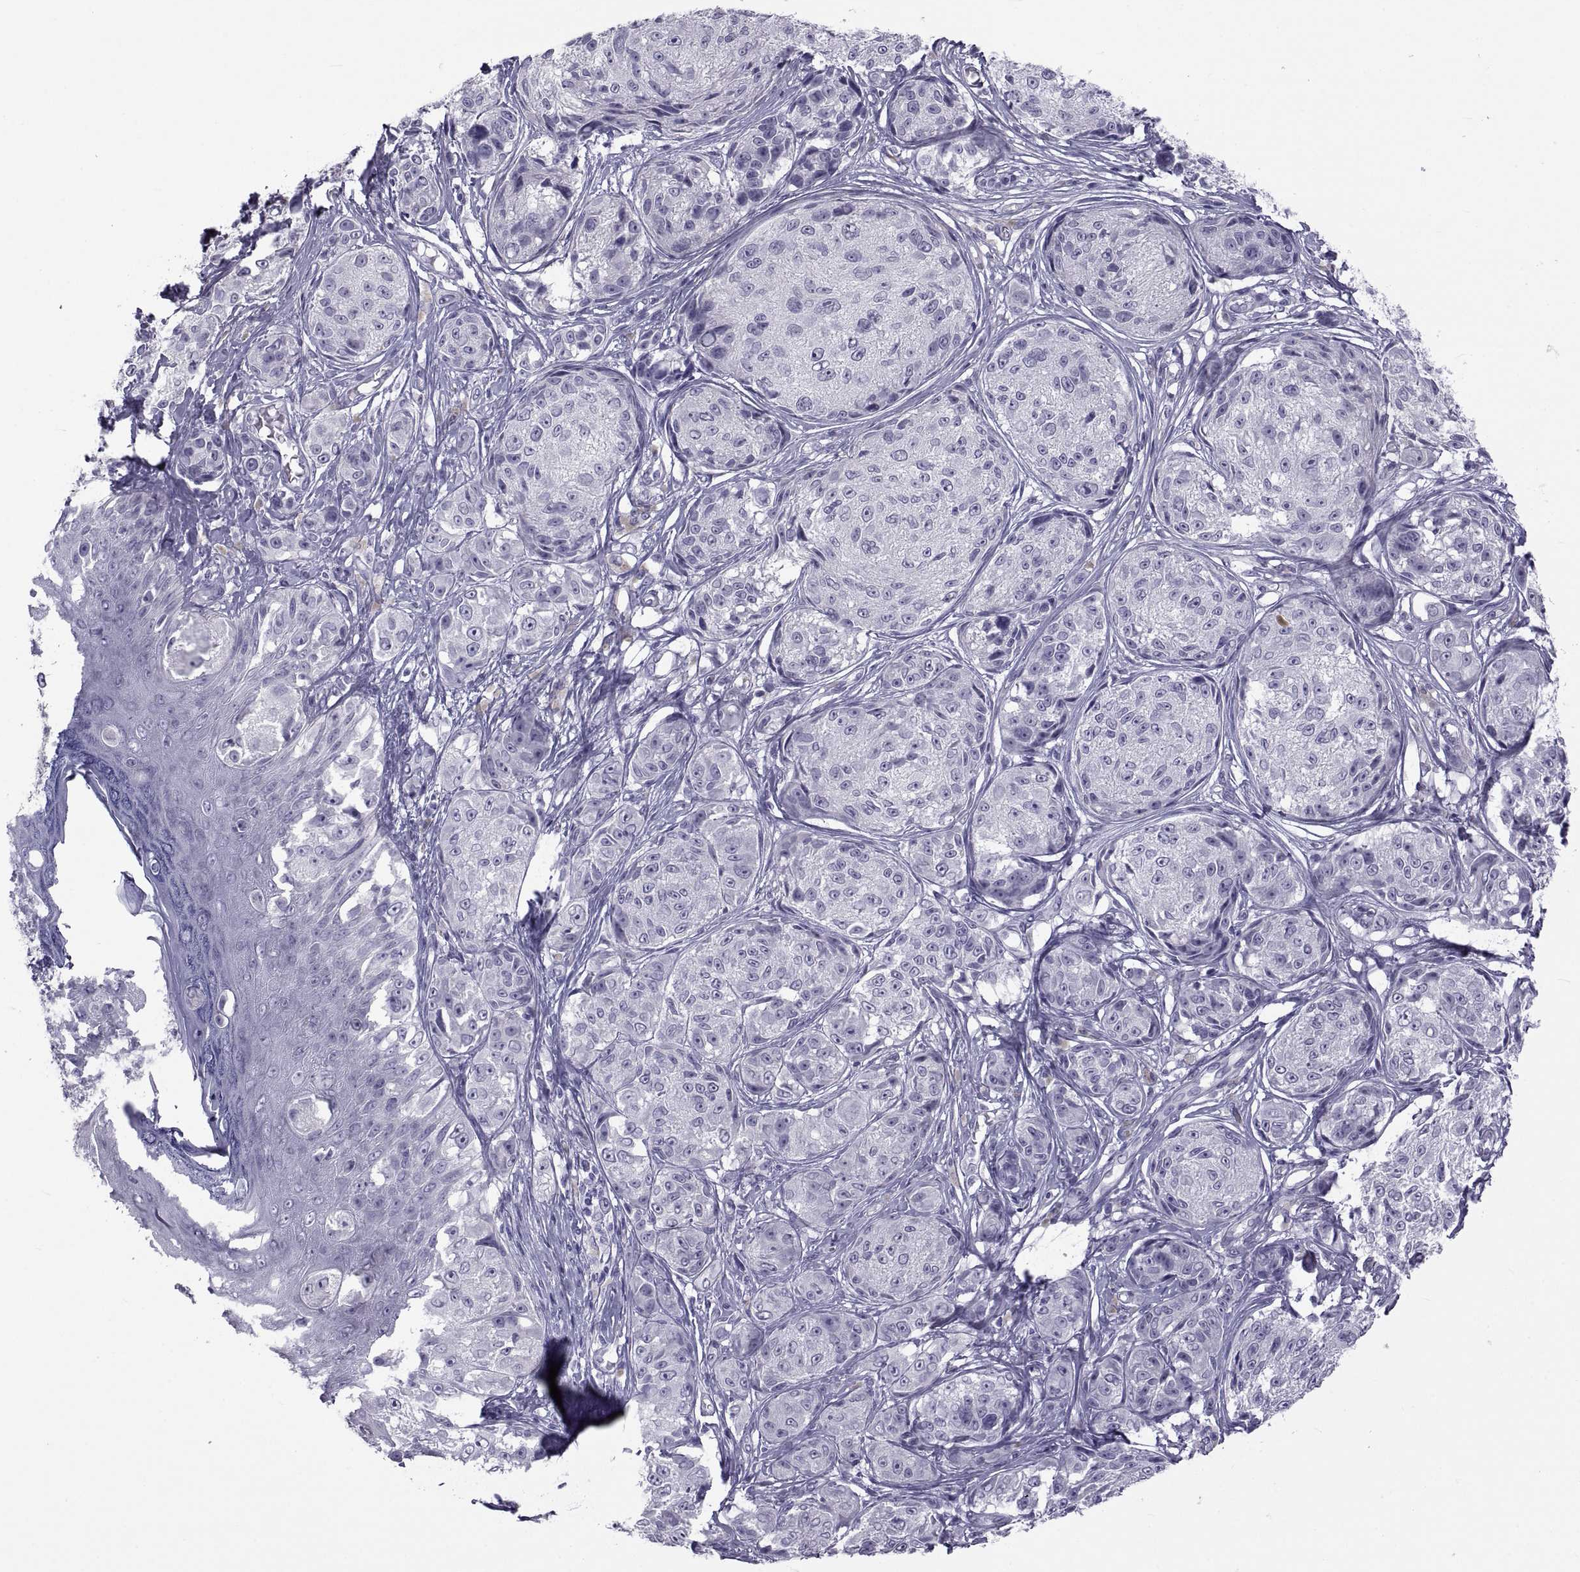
{"staining": {"intensity": "negative", "quantity": "none", "location": "none"}, "tissue": "melanoma", "cell_type": "Tumor cells", "image_type": "cancer", "snomed": [{"axis": "morphology", "description": "Malignant melanoma, NOS"}, {"axis": "topography", "description": "Skin"}], "caption": "Tumor cells are negative for brown protein staining in melanoma. (Brightfield microscopy of DAB immunohistochemistry at high magnification).", "gene": "MAGEB1", "patient": {"sex": "male", "age": 61}}